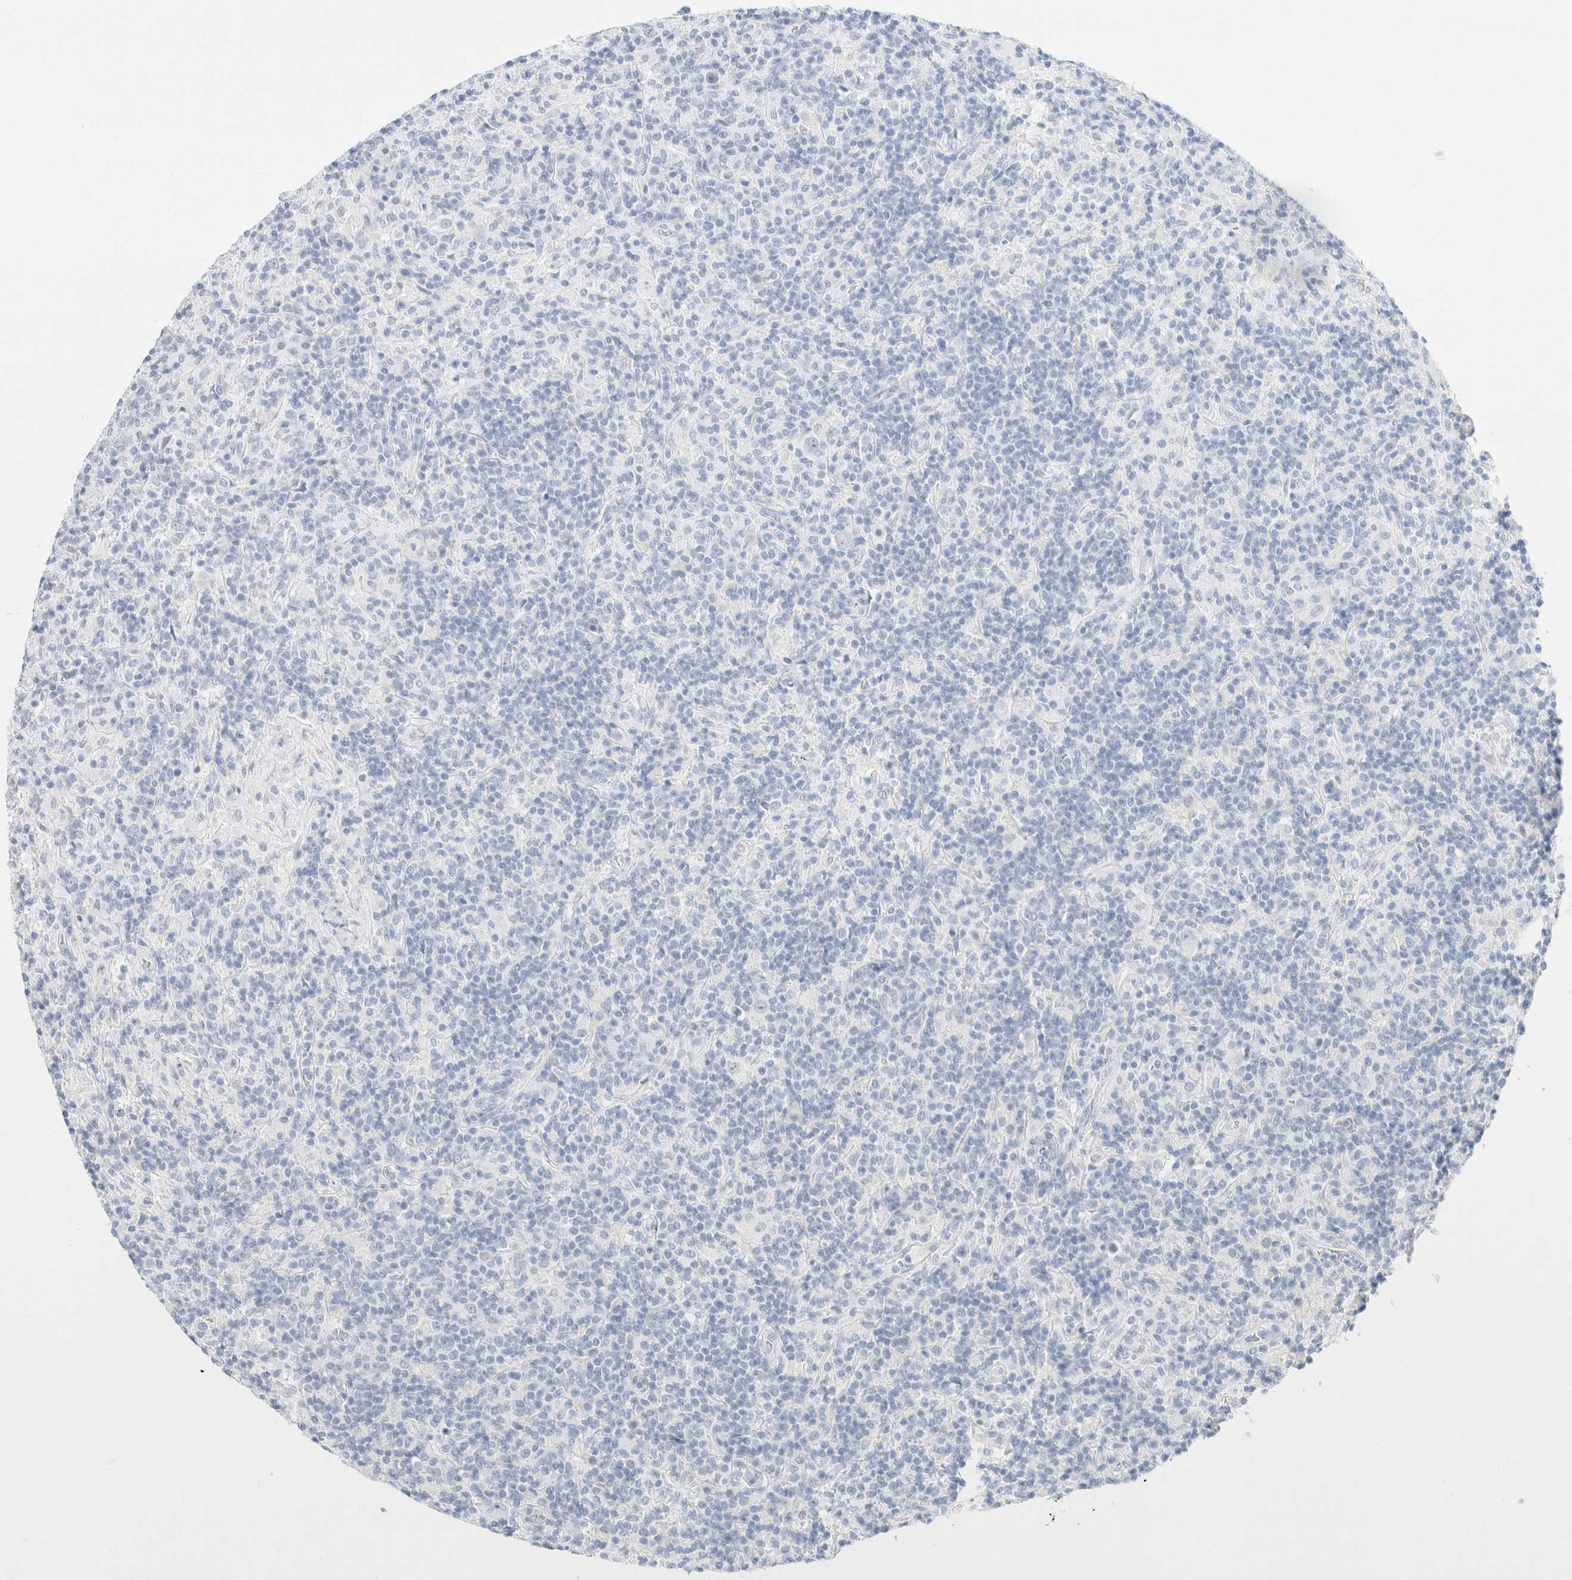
{"staining": {"intensity": "negative", "quantity": "none", "location": "none"}, "tissue": "lymphoma", "cell_type": "Tumor cells", "image_type": "cancer", "snomed": [{"axis": "morphology", "description": "Hodgkin's disease, NOS"}, {"axis": "topography", "description": "Lymph node"}], "caption": "Image shows no protein expression in tumor cells of Hodgkin's disease tissue.", "gene": "KRT20", "patient": {"sex": "male", "age": 70}}